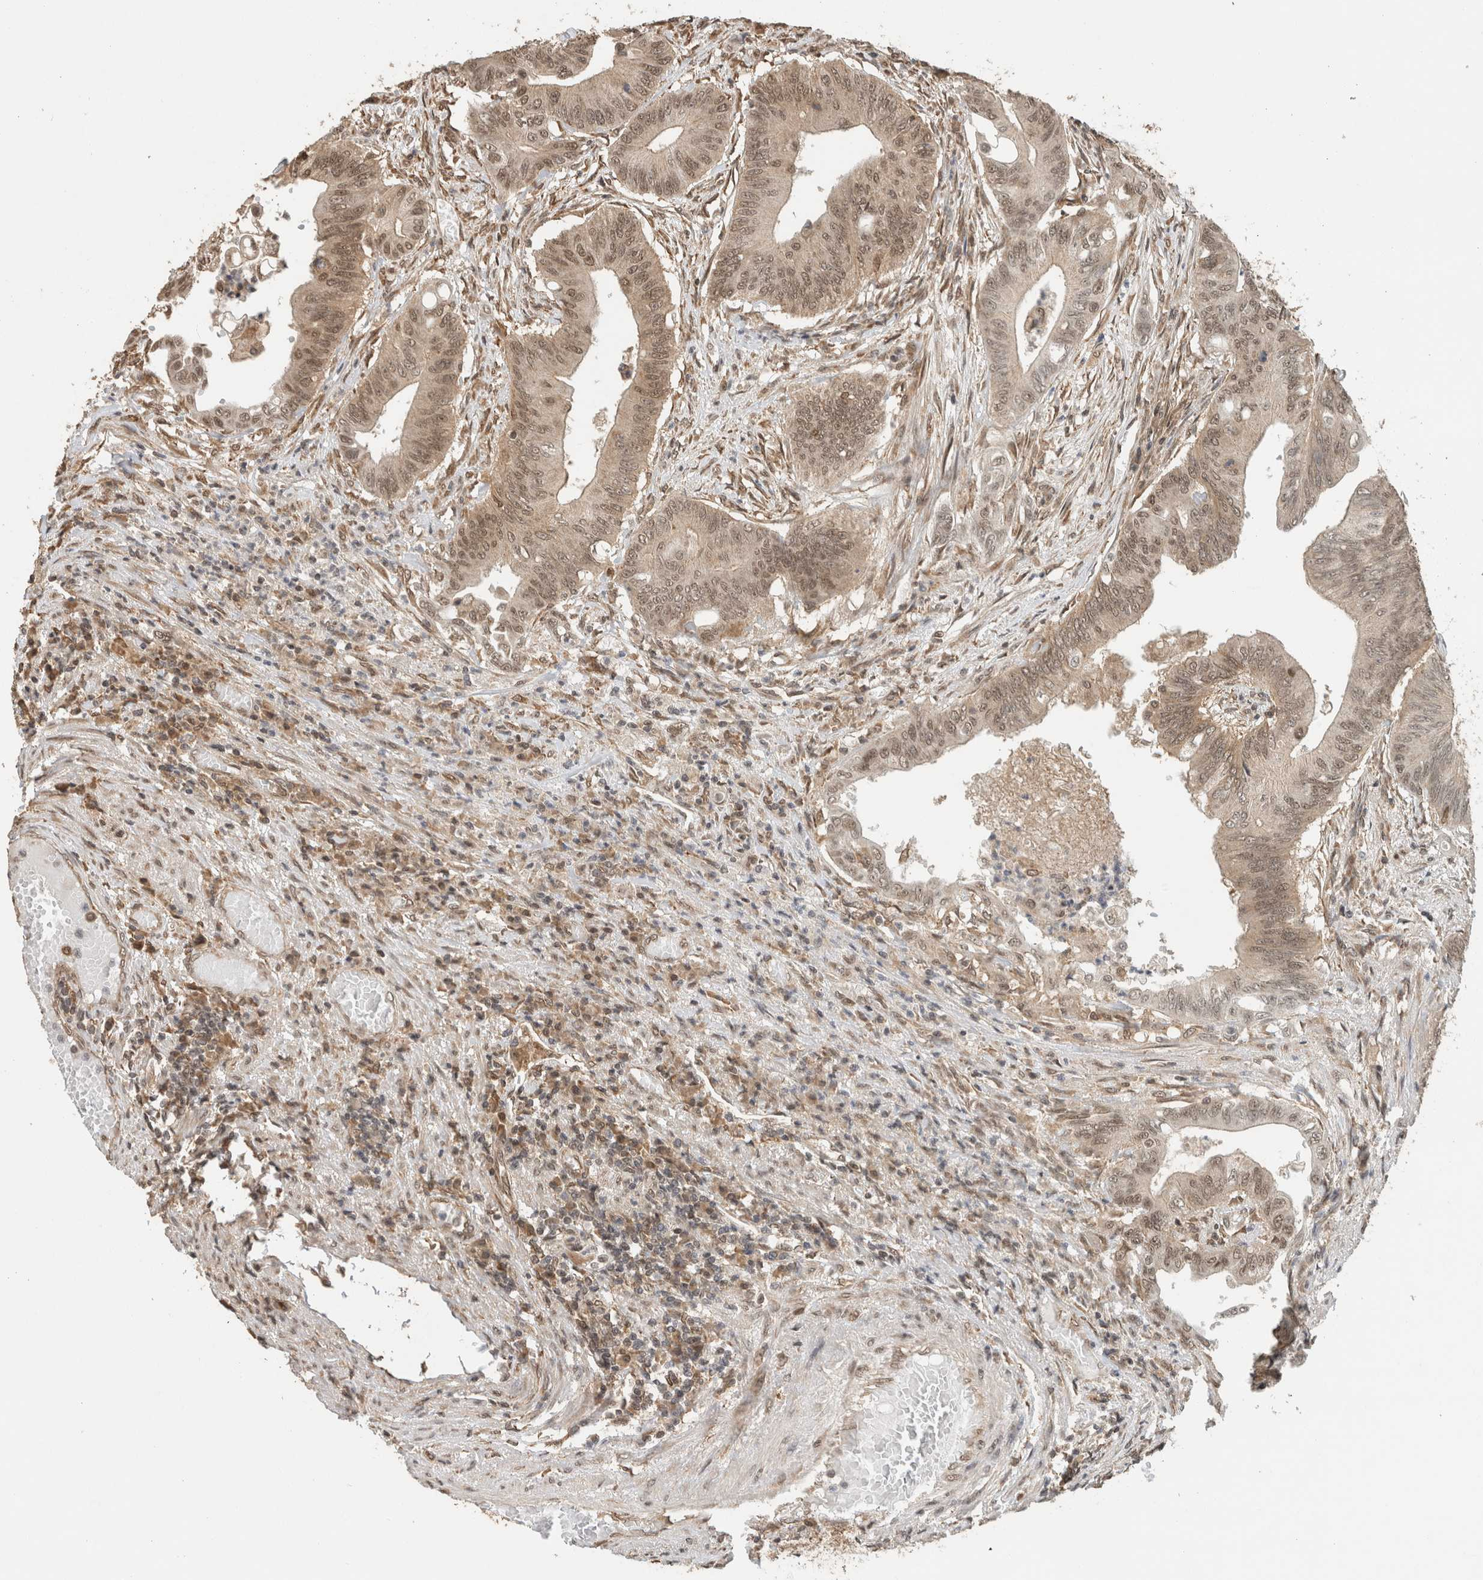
{"staining": {"intensity": "moderate", "quantity": ">75%", "location": "cytoplasmic/membranous,nuclear"}, "tissue": "colorectal cancer", "cell_type": "Tumor cells", "image_type": "cancer", "snomed": [{"axis": "morphology", "description": "Adenoma, NOS"}, {"axis": "morphology", "description": "Adenocarcinoma, NOS"}, {"axis": "topography", "description": "Colon"}], "caption": "This photomicrograph exhibits immunohistochemistry (IHC) staining of colorectal cancer (adenocarcinoma), with medium moderate cytoplasmic/membranous and nuclear staining in about >75% of tumor cells.", "gene": "C1orf21", "patient": {"sex": "male", "age": 79}}